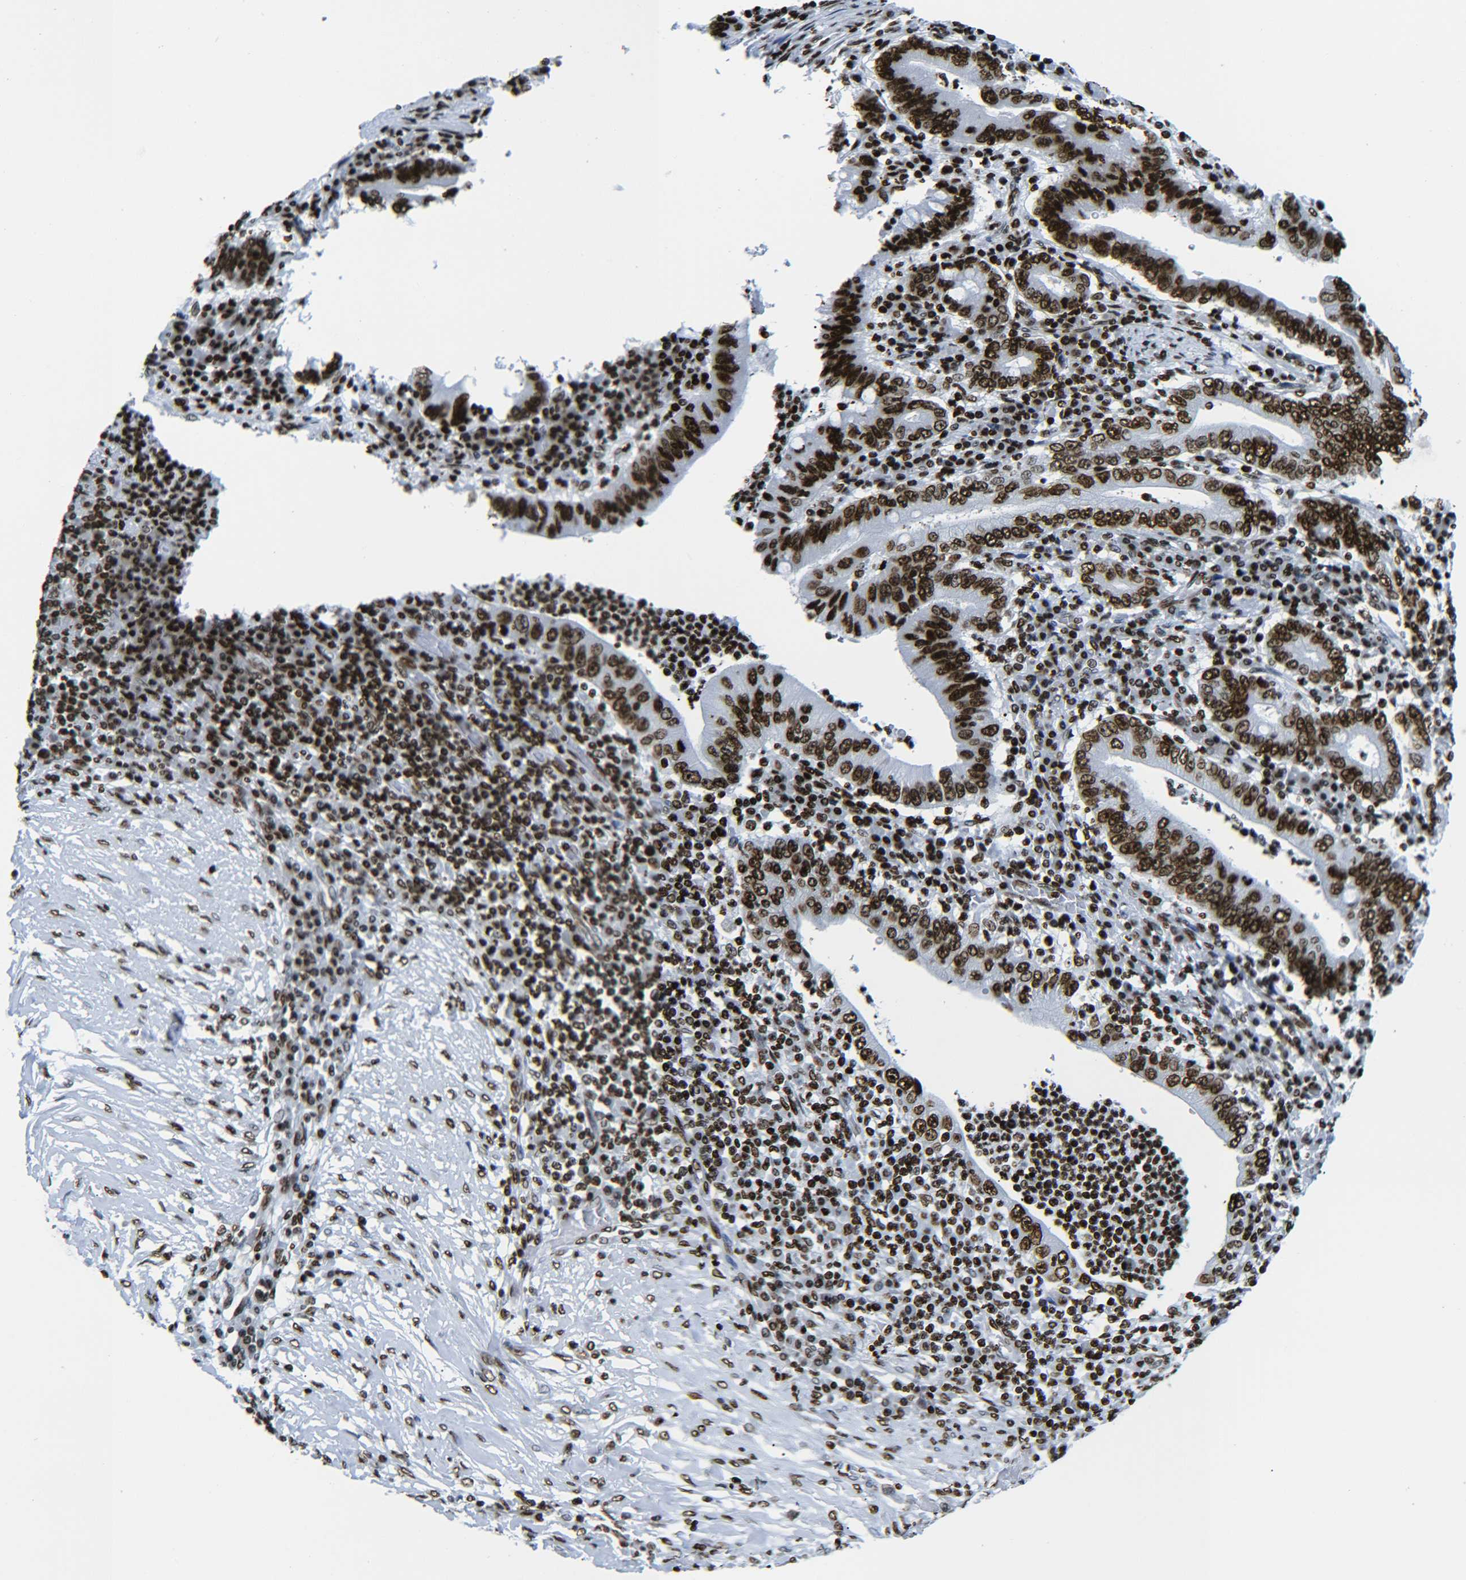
{"staining": {"intensity": "strong", "quantity": ">75%", "location": "nuclear"}, "tissue": "stomach cancer", "cell_type": "Tumor cells", "image_type": "cancer", "snomed": [{"axis": "morphology", "description": "Normal tissue, NOS"}, {"axis": "morphology", "description": "Adenocarcinoma, NOS"}, {"axis": "topography", "description": "Esophagus"}, {"axis": "topography", "description": "Stomach, upper"}, {"axis": "topography", "description": "Peripheral nerve tissue"}], "caption": "The immunohistochemical stain highlights strong nuclear positivity in tumor cells of stomach cancer (adenocarcinoma) tissue.", "gene": "H2AX", "patient": {"sex": "male", "age": 62}}